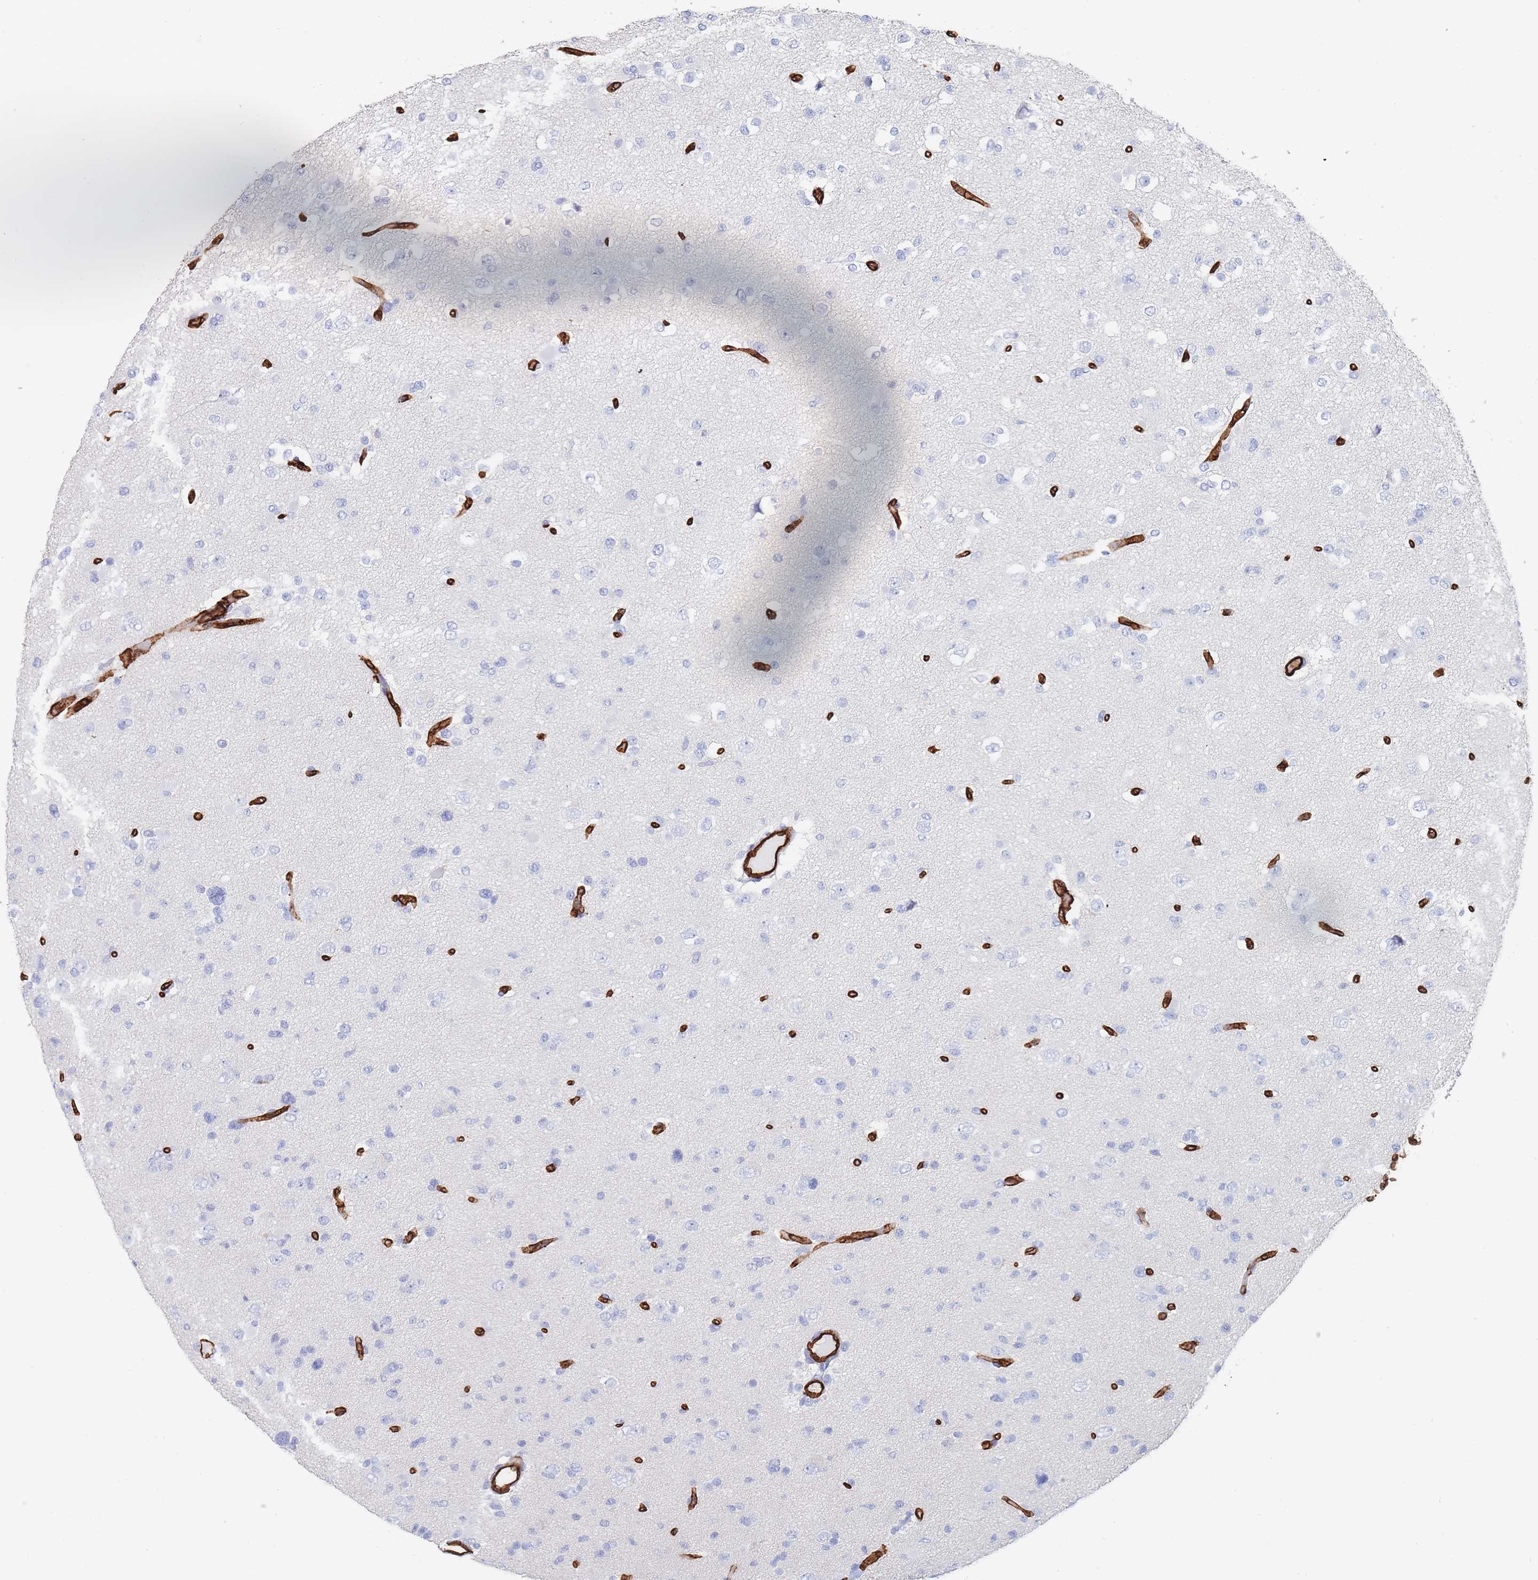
{"staining": {"intensity": "negative", "quantity": "none", "location": "none"}, "tissue": "glioma", "cell_type": "Tumor cells", "image_type": "cancer", "snomed": [{"axis": "morphology", "description": "Glioma, malignant, Low grade"}, {"axis": "topography", "description": "Brain"}], "caption": "The immunohistochemistry image has no significant positivity in tumor cells of glioma tissue. The staining was performed using DAB (3,3'-diaminobenzidine) to visualize the protein expression in brown, while the nuclei were stained in blue with hematoxylin (Magnification: 20x).", "gene": "SLC2A1", "patient": {"sex": "female", "age": 22}}